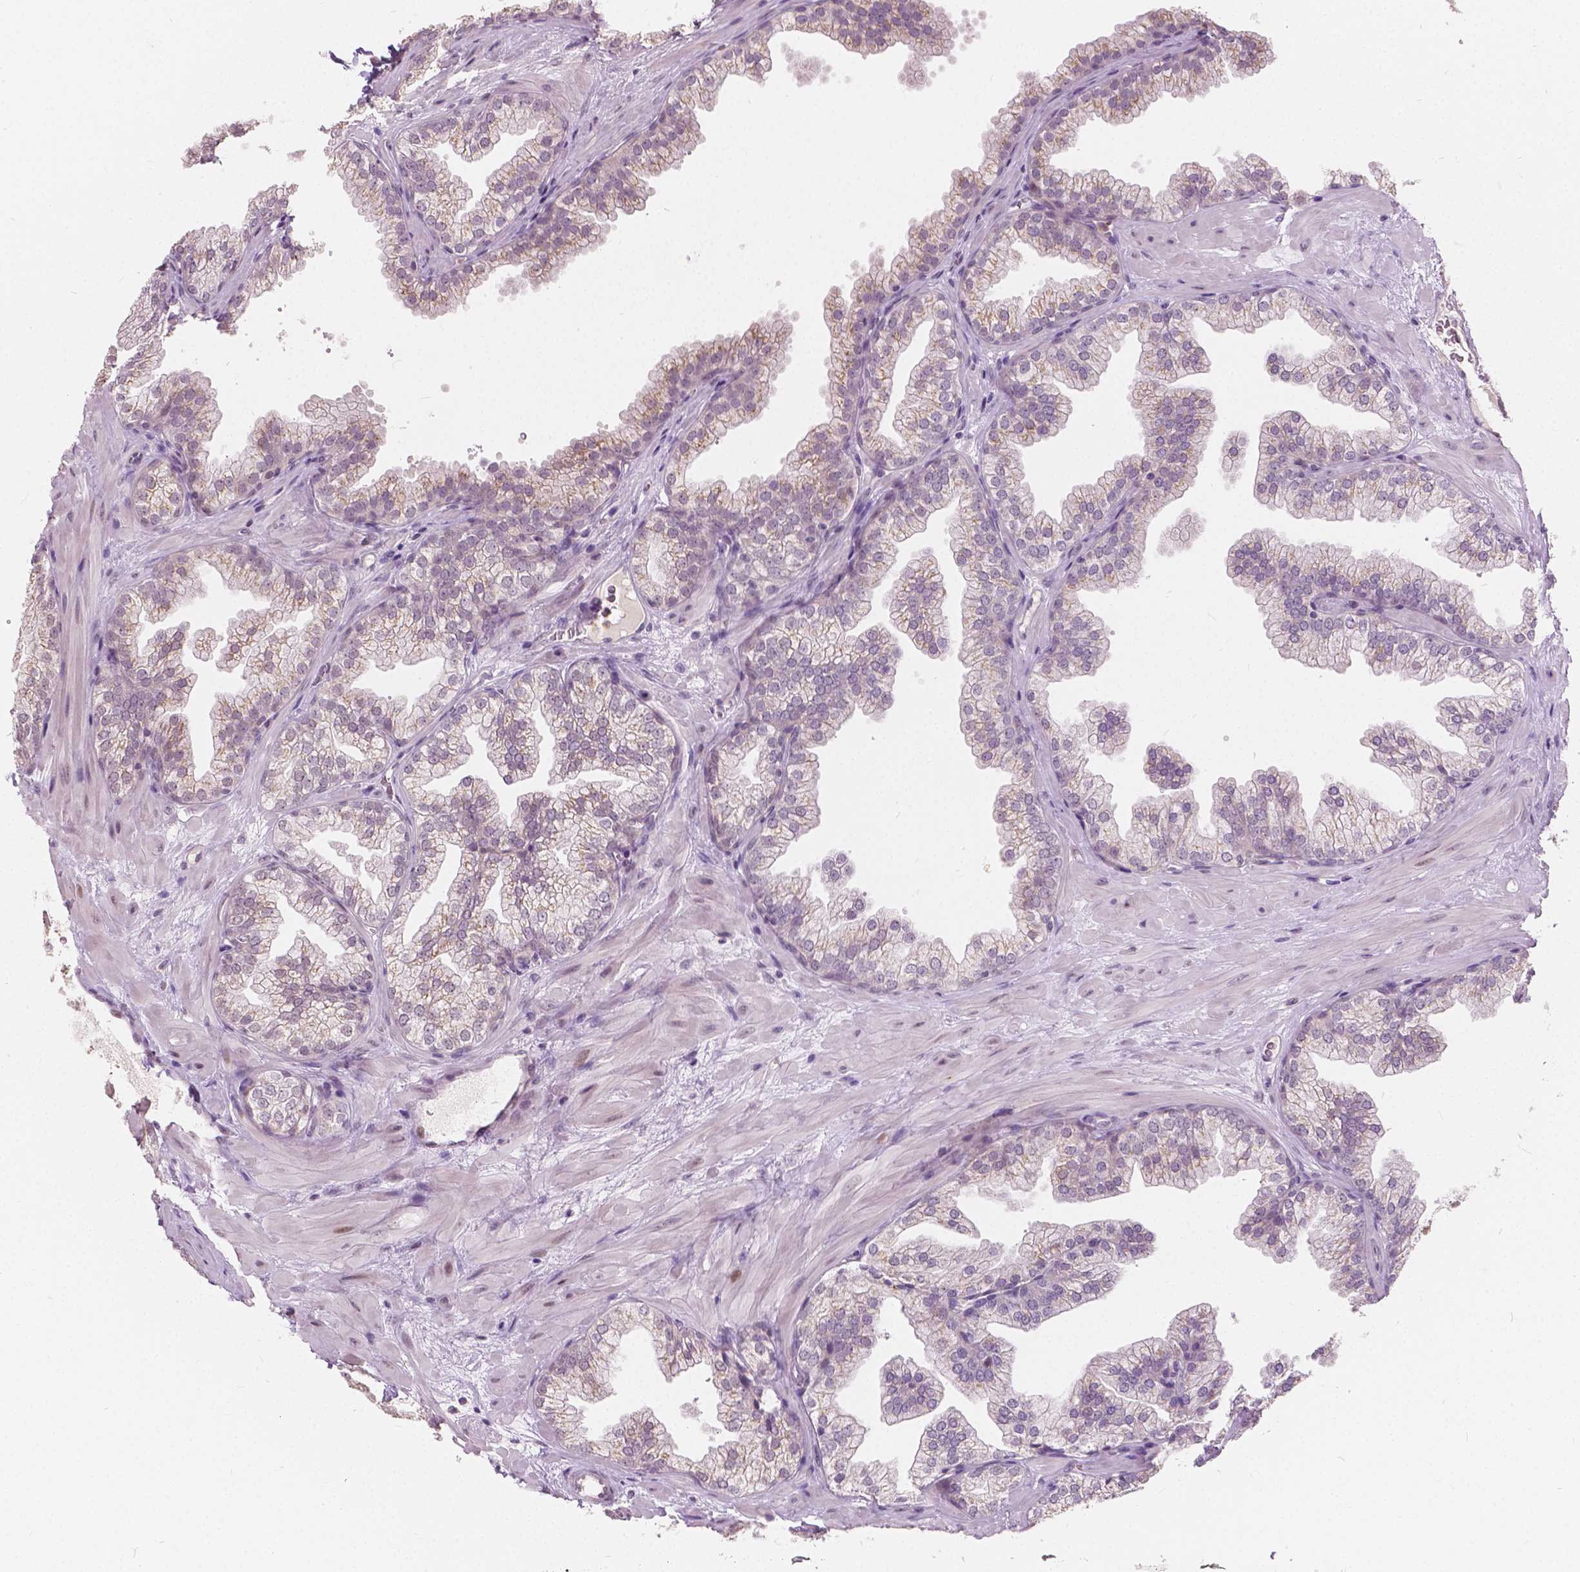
{"staining": {"intensity": "weak", "quantity": "<25%", "location": "cytoplasmic/membranous"}, "tissue": "prostate", "cell_type": "Glandular cells", "image_type": "normal", "snomed": [{"axis": "morphology", "description": "Normal tissue, NOS"}, {"axis": "topography", "description": "Prostate"}], "caption": "This image is of benign prostate stained with immunohistochemistry (IHC) to label a protein in brown with the nuclei are counter-stained blue. There is no staining in glandular cells. (DAB IHC visualized using brightfield microscopy, high magnification).", "gene": "DLX6", "patient": {"sex": "male", "age": 37}}